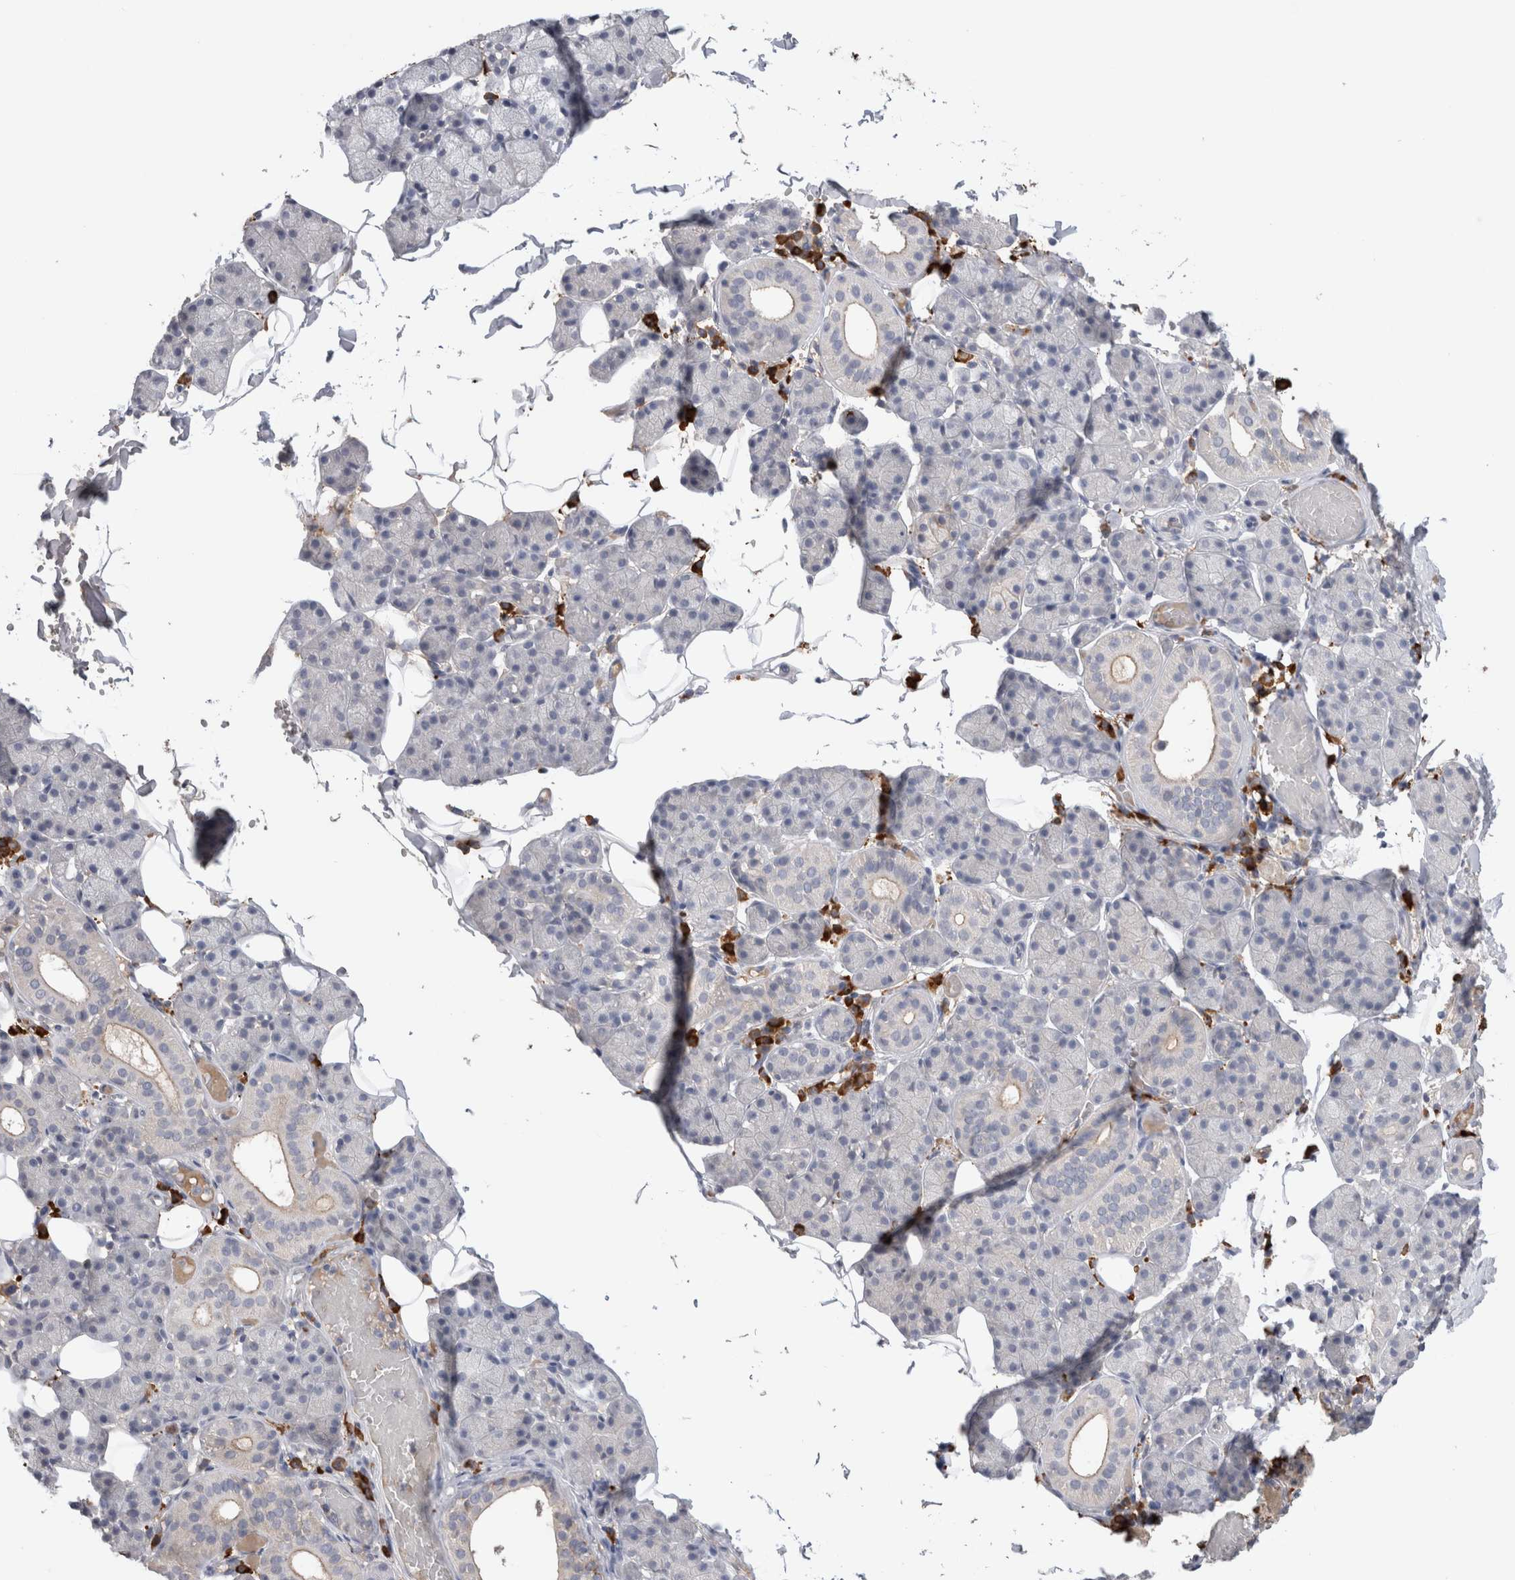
{"staining": {"intensity": "negative", "quantity": "none", "location": "none"}, "tissue": "salivary gland", "cell_type": "Glandular cells", "image_type": "normal", "snomed": [{"axis": "morphology", "description": "Normal tissue, NOS"}, {"axis": "topography", "description": "Salivary gland"}], "caption": "Immunohistochemical staining of benign human salivary gland reveals no significant positivity in glandular cells. Nuclei are stained in blue.", "gene": "PPP3CC", "patient": {"sex": "female", "age": 33}}